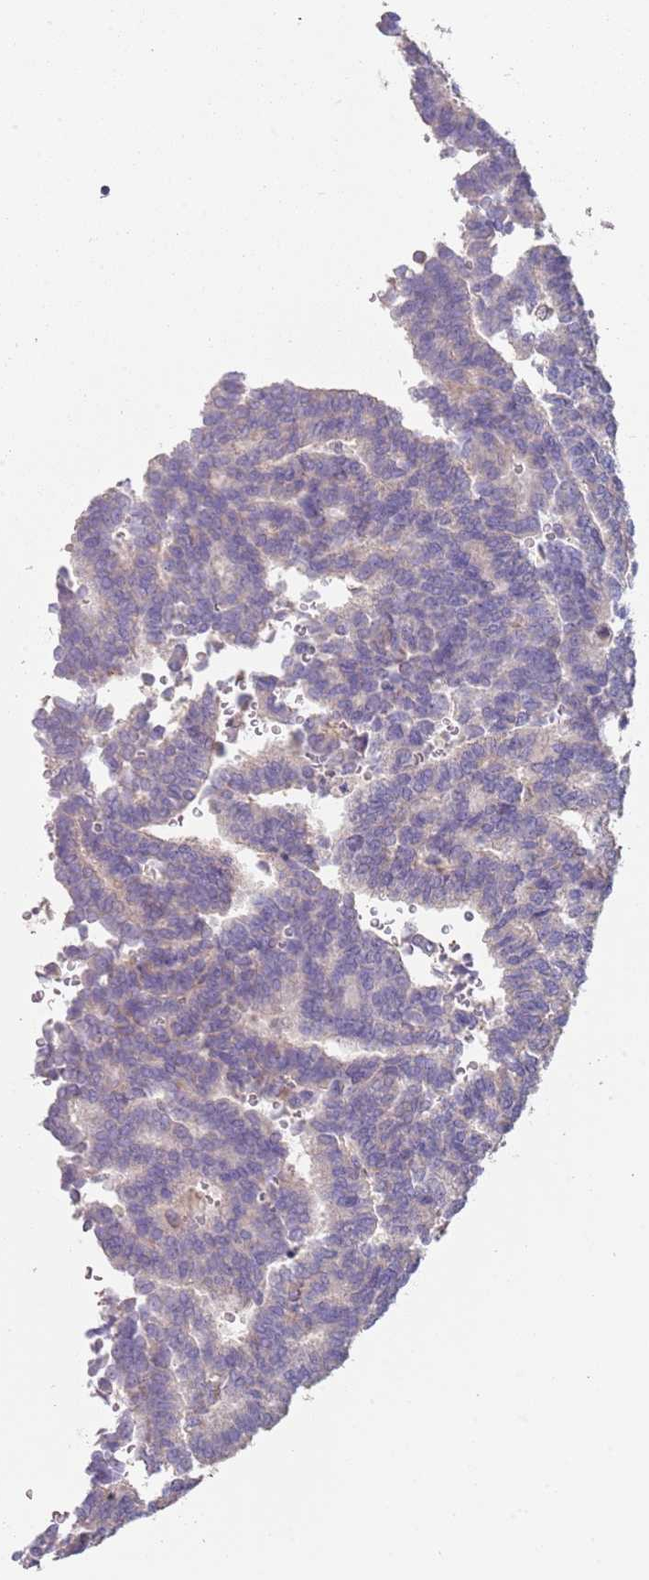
{"staining": {"intensity": "negative", "quantity": "none", "location": "none"}, "tissue": "thyroid cancer", "cell_type": "Tumor cells", "image_type": "cancer", "snomed": [{"axis": "morphology", "description": "Papillary adenocarcinoma, NOS"}, {"axis": "topography", "description": "Thyroid gland"}], "caption": "There is no significant expression in tumor cells of thyroid papillary adenocarcinoma.", "gene": "SUSD1", "patient": {"sex": "female", "age": 35}}